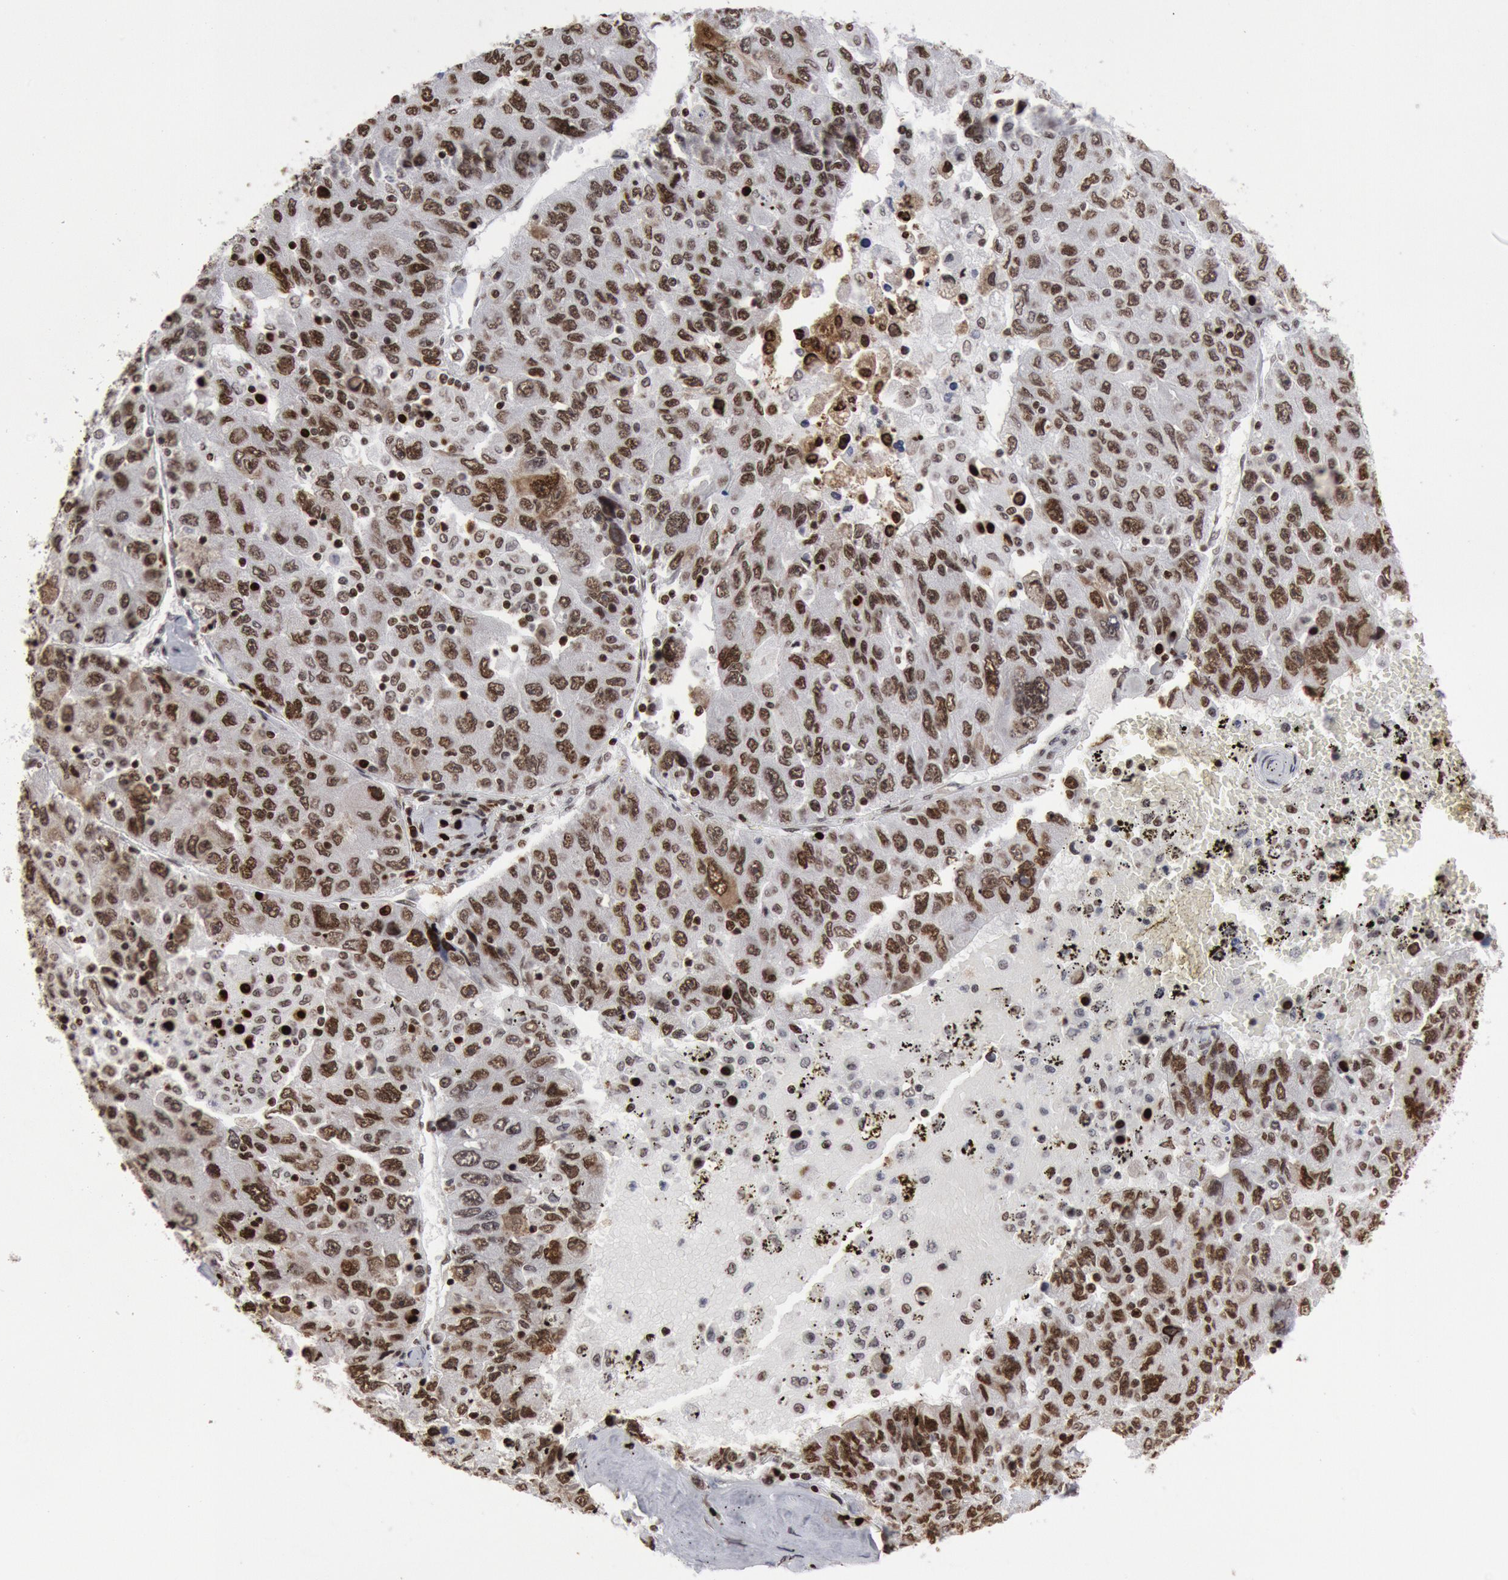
{"staining": {"intensity": "strong", "quantity": ">75%", "location": "nuclear"}, "tissue": "liver cancer", "cell_type": "Tumor cells", "image_type": "cancer", "snomed": [{"axis": "morphology", "description": "Carcinoma, Hepatocellular, NOS"}, {"axis": "topography", "description": "Liver"}], "caption": "Human hepatocellular carcinoma (liver) stained with a brown dye displays strong nuclear positive positivity in about >75% of tumor cells.", "gene": "SUB1", "patient": {"sex": "male", "age": 49}}